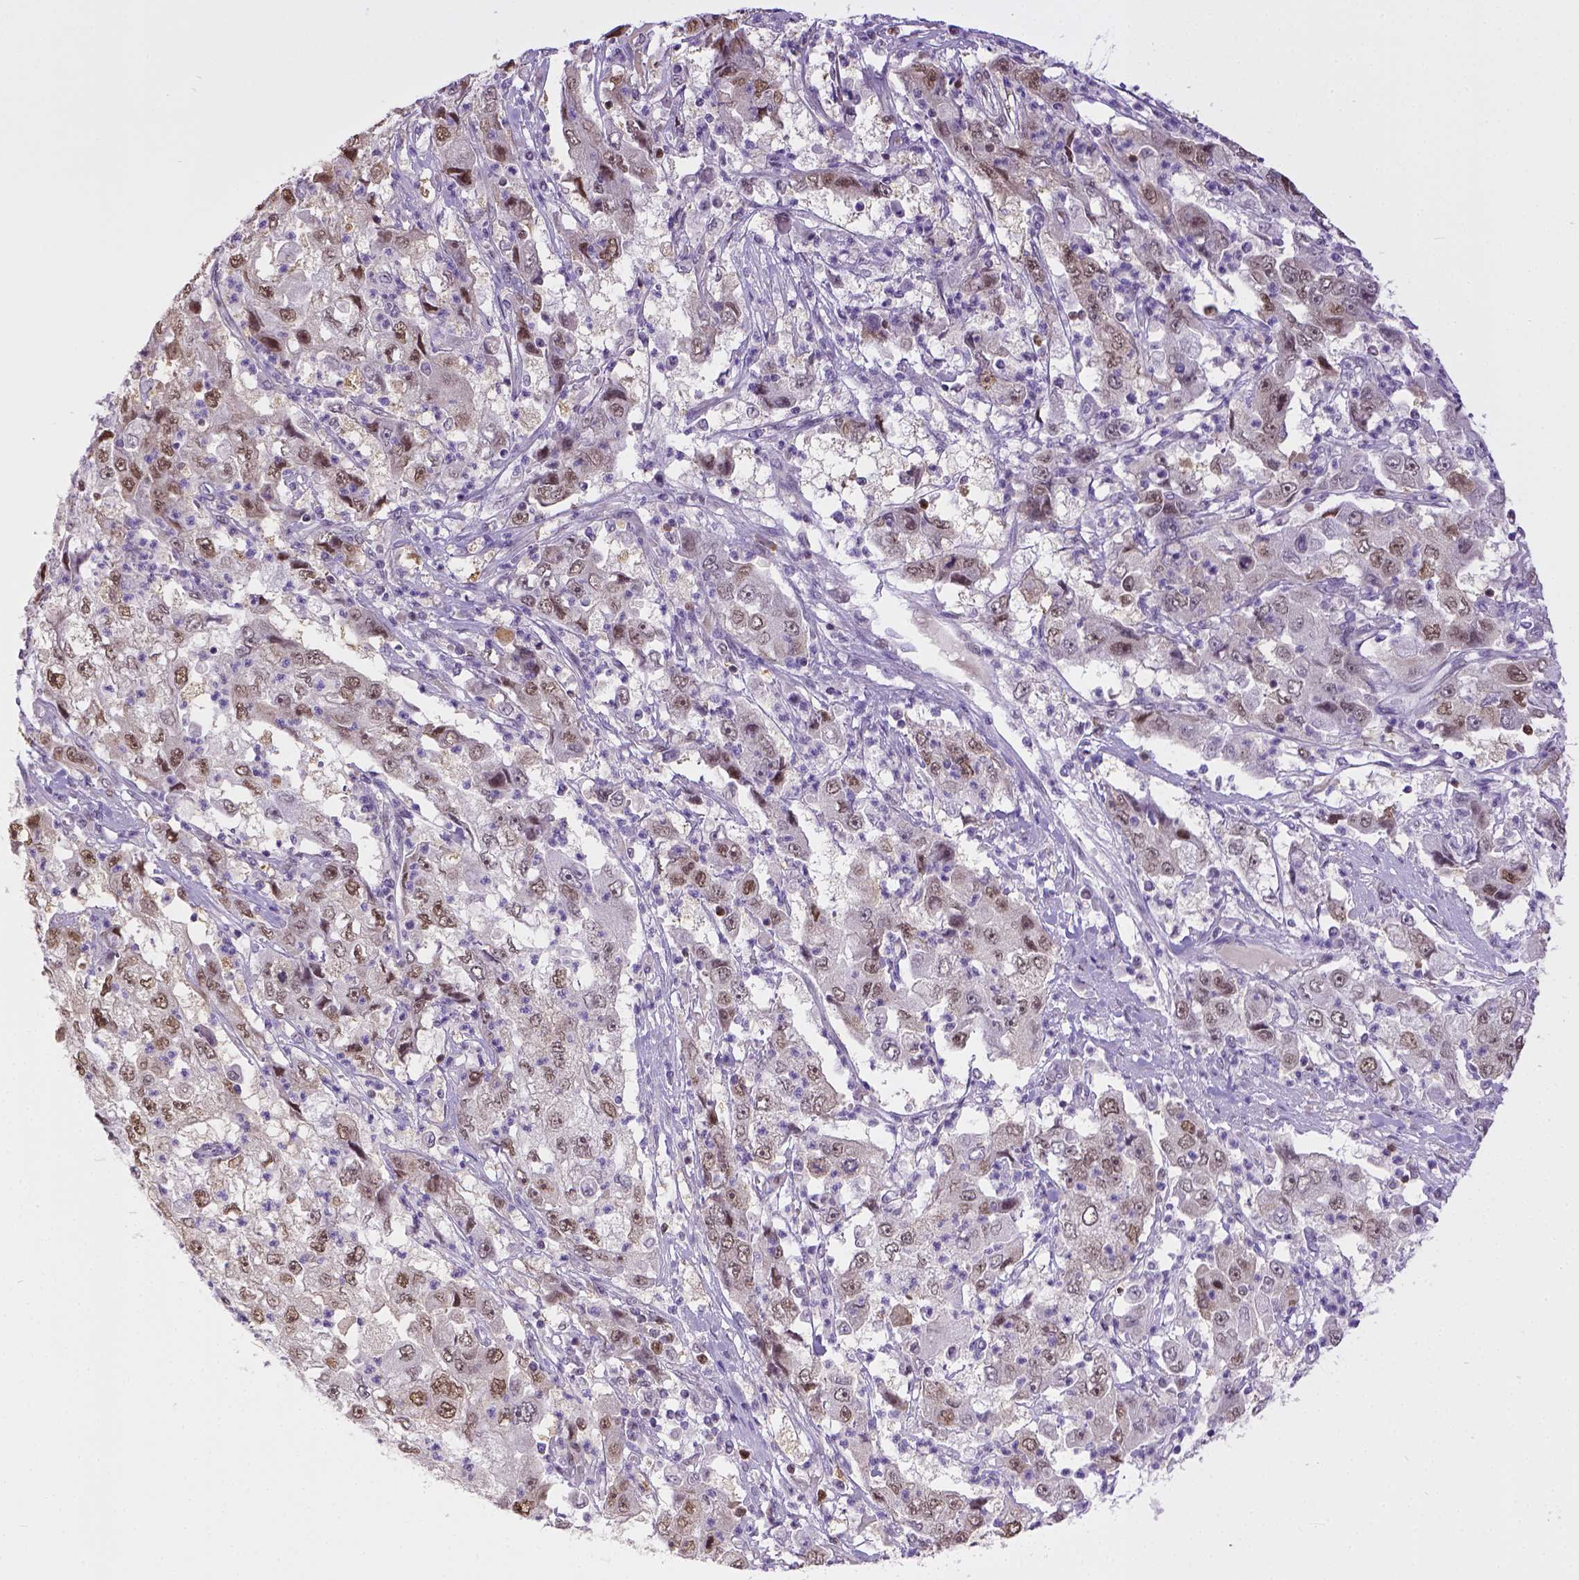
{"staining": {"intensity": "moderate", "quantity": ">75%", "location": "nuclear"}, "tissue": "cervical cancer", "cell_type": "Tumor cells", "image_type": "cancer", "snomed": [{"axis": "morphology", "description": "Squamous cell carcinoma, NOS"}, {"axis": "topography", "description": "Cervix"}], "caption": "Immunohistochemical staining of cervical cancer demonstrates moderate nuclear protein positivity in about >75% of tumor cells. Using DAB (brown) and hematoxylin (blue) stains, captured at high magnification using brightfield microscopy.", "gene": "ERCC1", "patient": {"sex": "female", "age": 36}}